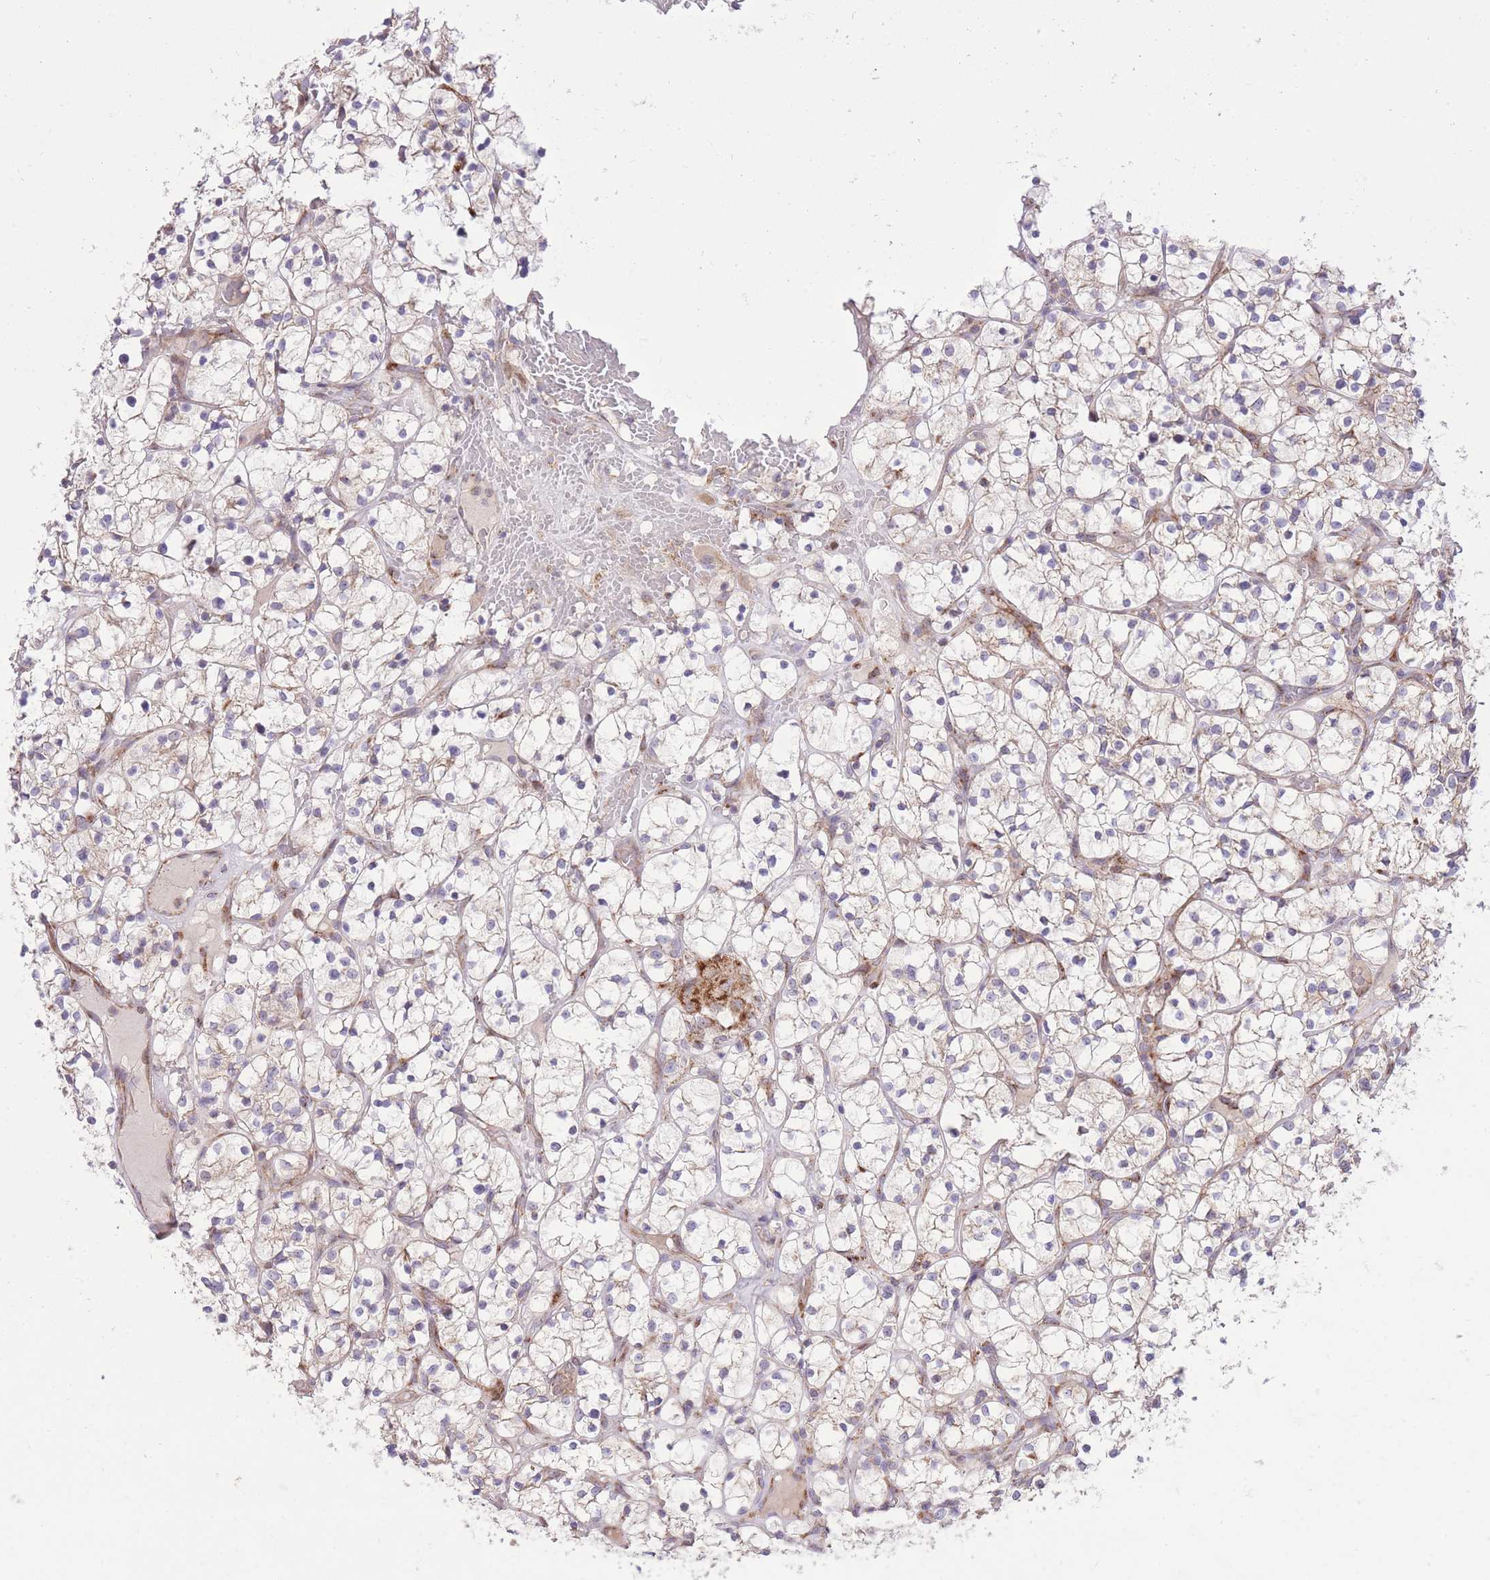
{"staining": {"intensity": "negative", "quantity": "none", "location": "none"}, "tissue": "renal cancer", "cell_type": "Tumor cells", "image_type": "cancer", "snomed": [{"axis": "morphology", "description": "Adenocarcinoma, NOS"}, {"axis": "topography", "description": "Kidney"}], "caption": "A high-resolution image shows immunohistochemistry (IHC) staining of renal cancer (adenocarcinoma), which demonstrates no significant positivity in tumor cells.", "gene": "SLC4A4", "patient": {"sex": "female", "age": 64}}